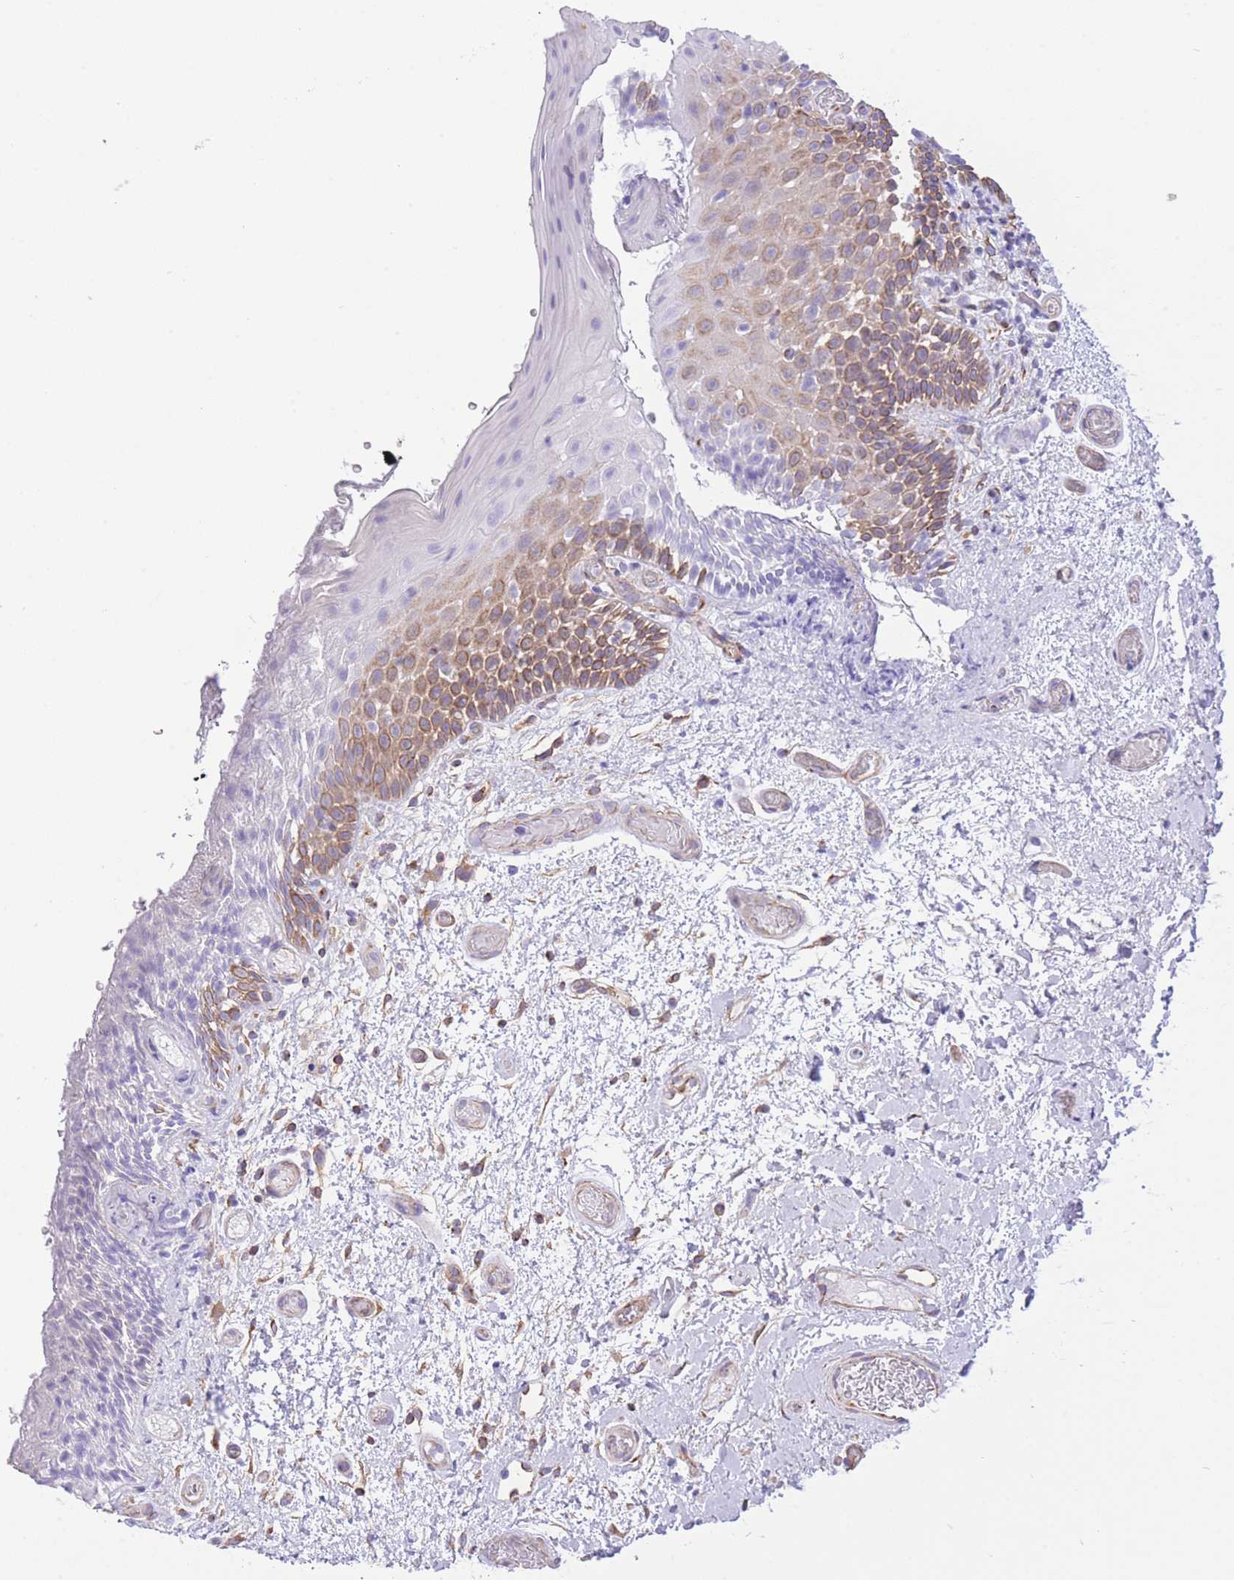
{"staining": {"intensity": "moderate", "quantity": "25%-75%", "location": "cytoplasmic/membranous"}, "tissue": "oral mucosa", "cell_type": "Squamous epithelial cells", "image_type": "normal", "snomed": [{"axis": "morphology", "description": "Normal tissue, NOS"}, {"axis": "morphology", "description": "Squamous cell carcinoma, NOS"}, {"axis": "topography", "description": "Oral tissue"}, {"axis": "topography", "description": "Tounge, NOS"}, {"axis": "topography", "description": "Head-Neck"}], "caption": "Moderate cytoplasmic/membranous staining for a protein is seen in about 25%-75% of squamous epithelial cells of benign oral mucosa using immunohistochemistry.", "gene": "RHOU", "patient": {"sex": "male", "age": 76}}